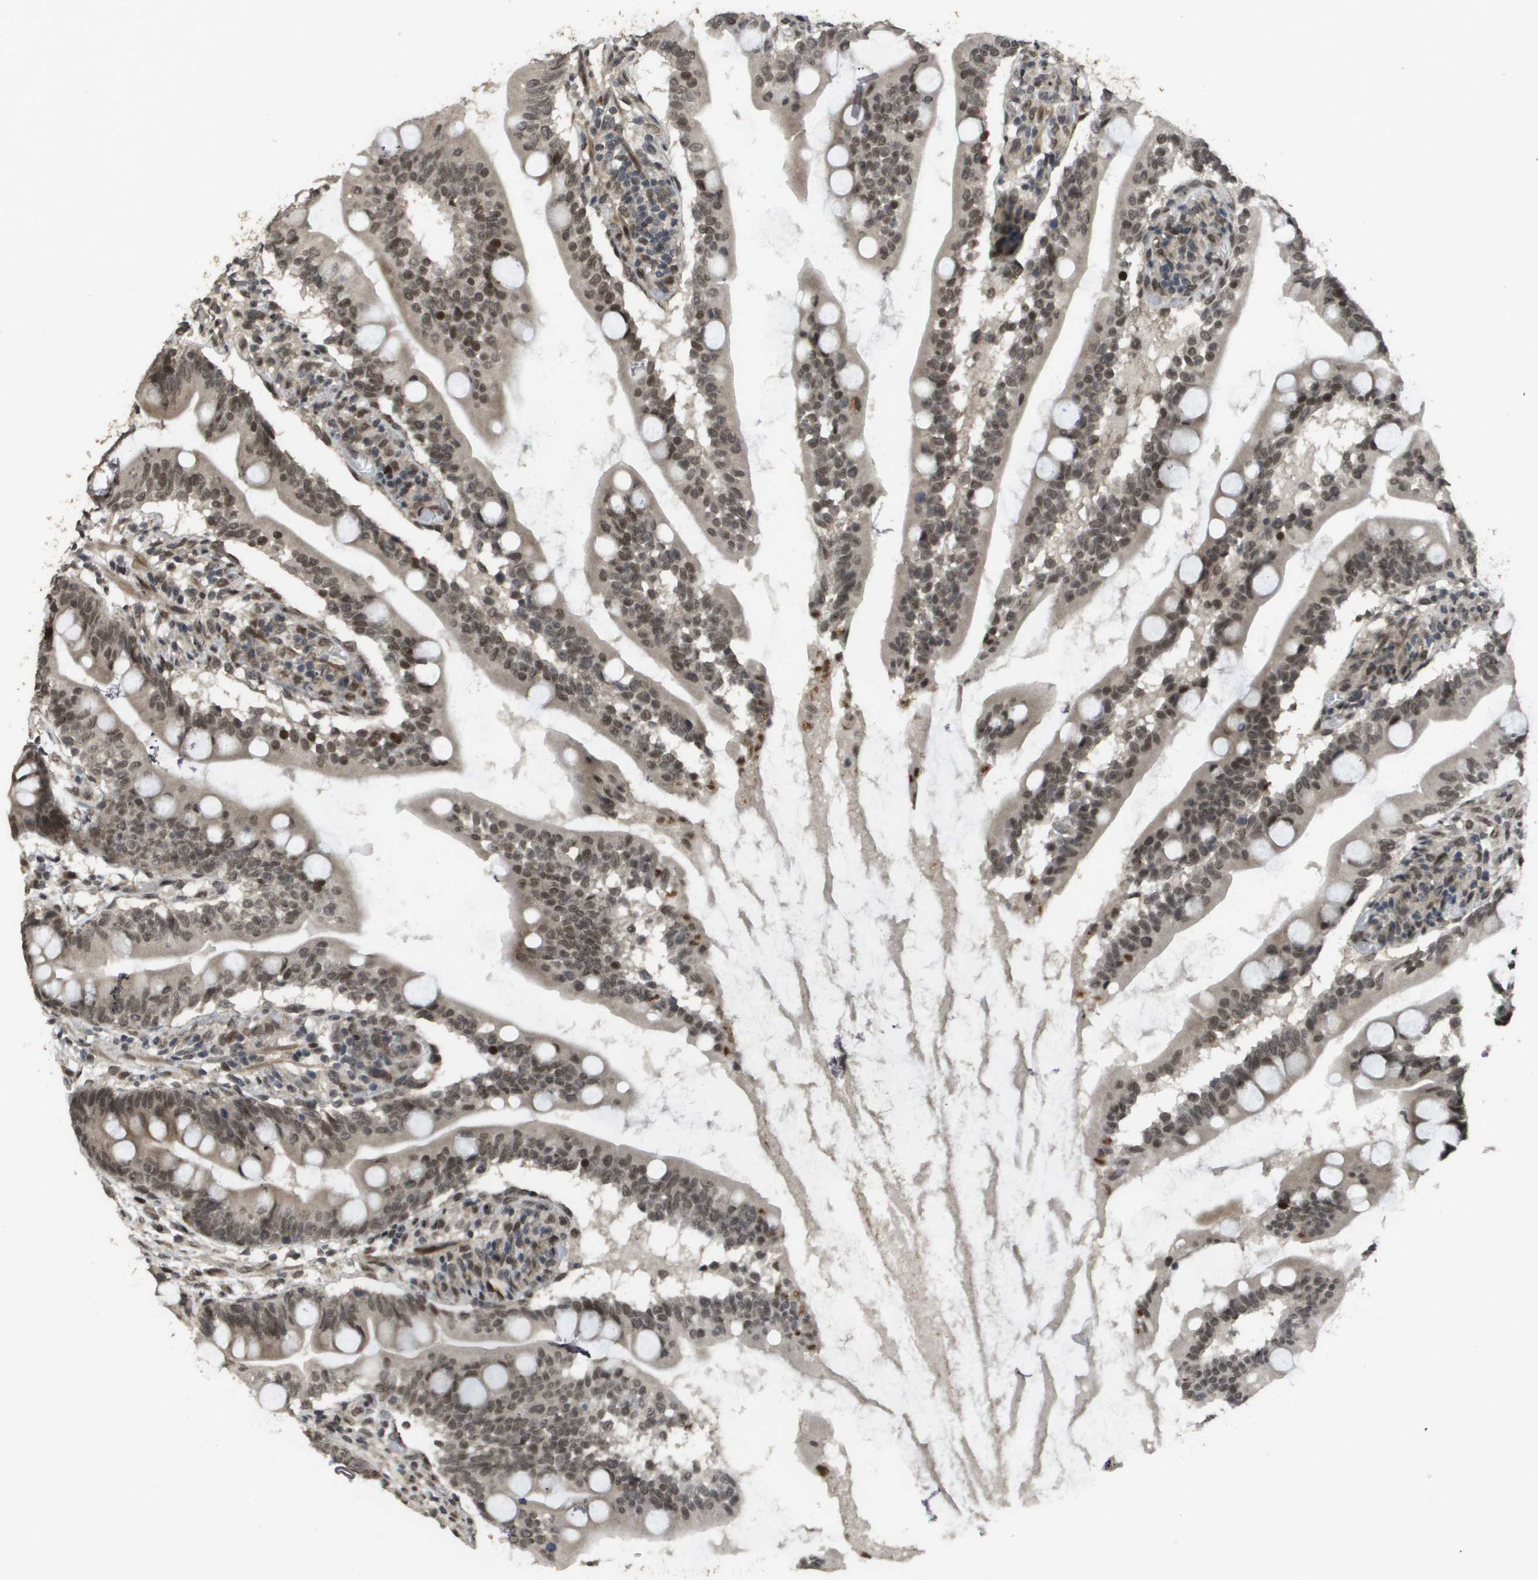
{"staining": {"intensity": "moderate", "quantity": ">75%", "location": "cytoplasmic/membranous,nuclear"}, "tissue": "small intestine", "cell_type": "Glandular cells", "image_type": "normal", "snomed": [{"axis": "morphology", "description": "Normal tissue, NOS"}, {"axis": "topography", "description": "Small intestine"}], "caption": "Human small intestine stained for a protein (brown) displays moderate cytoplasmic/membranous,nuclear positive positivity in about >75% of glandular cells.", "gene": "KAT5", "patient": {"sex": "female", "age": 56}}